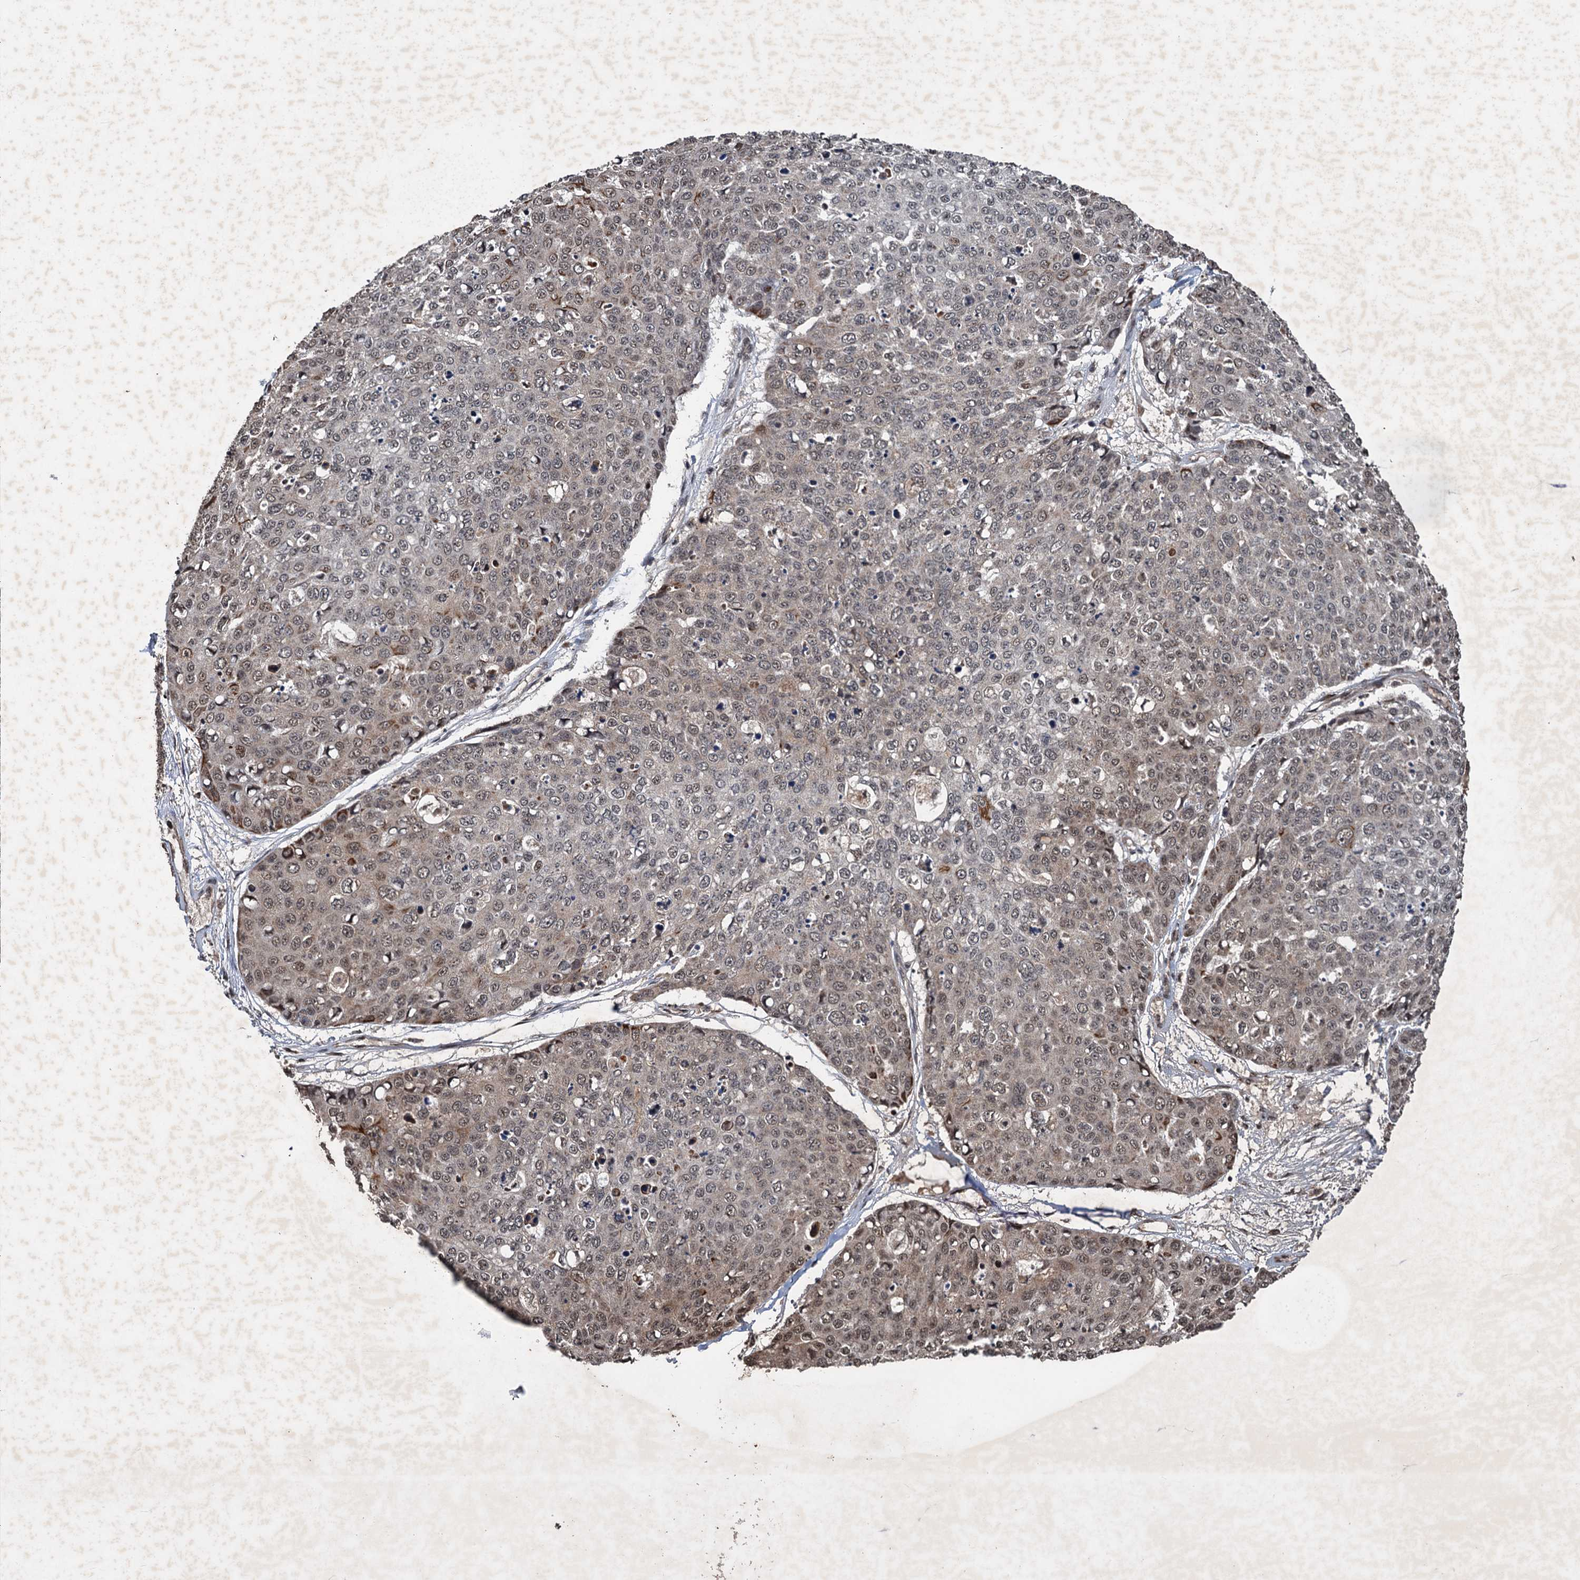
{"staining": {"intensity": "moderate", "quantity": "25%-75%", "location": "cytoplasmic/membranous,nuclear"}, "tissue": "skin cancer", "cell_type": "Tumor cells", "image_type": "cancer", "snomed": [{"axis": "morphology", "description": "Squamous cell carcinoma, NOS"}, {"axis": "topography", "description": "Skin"}], "caption": "Protein staining of skin squamous cell carcinoma tissue displays moderate cytoplasmic/membranous and nuclear positivity in about 25%-75% of tumor cells.", "gene": "REP15", "patient": {"sex": "female", "age": 44}}